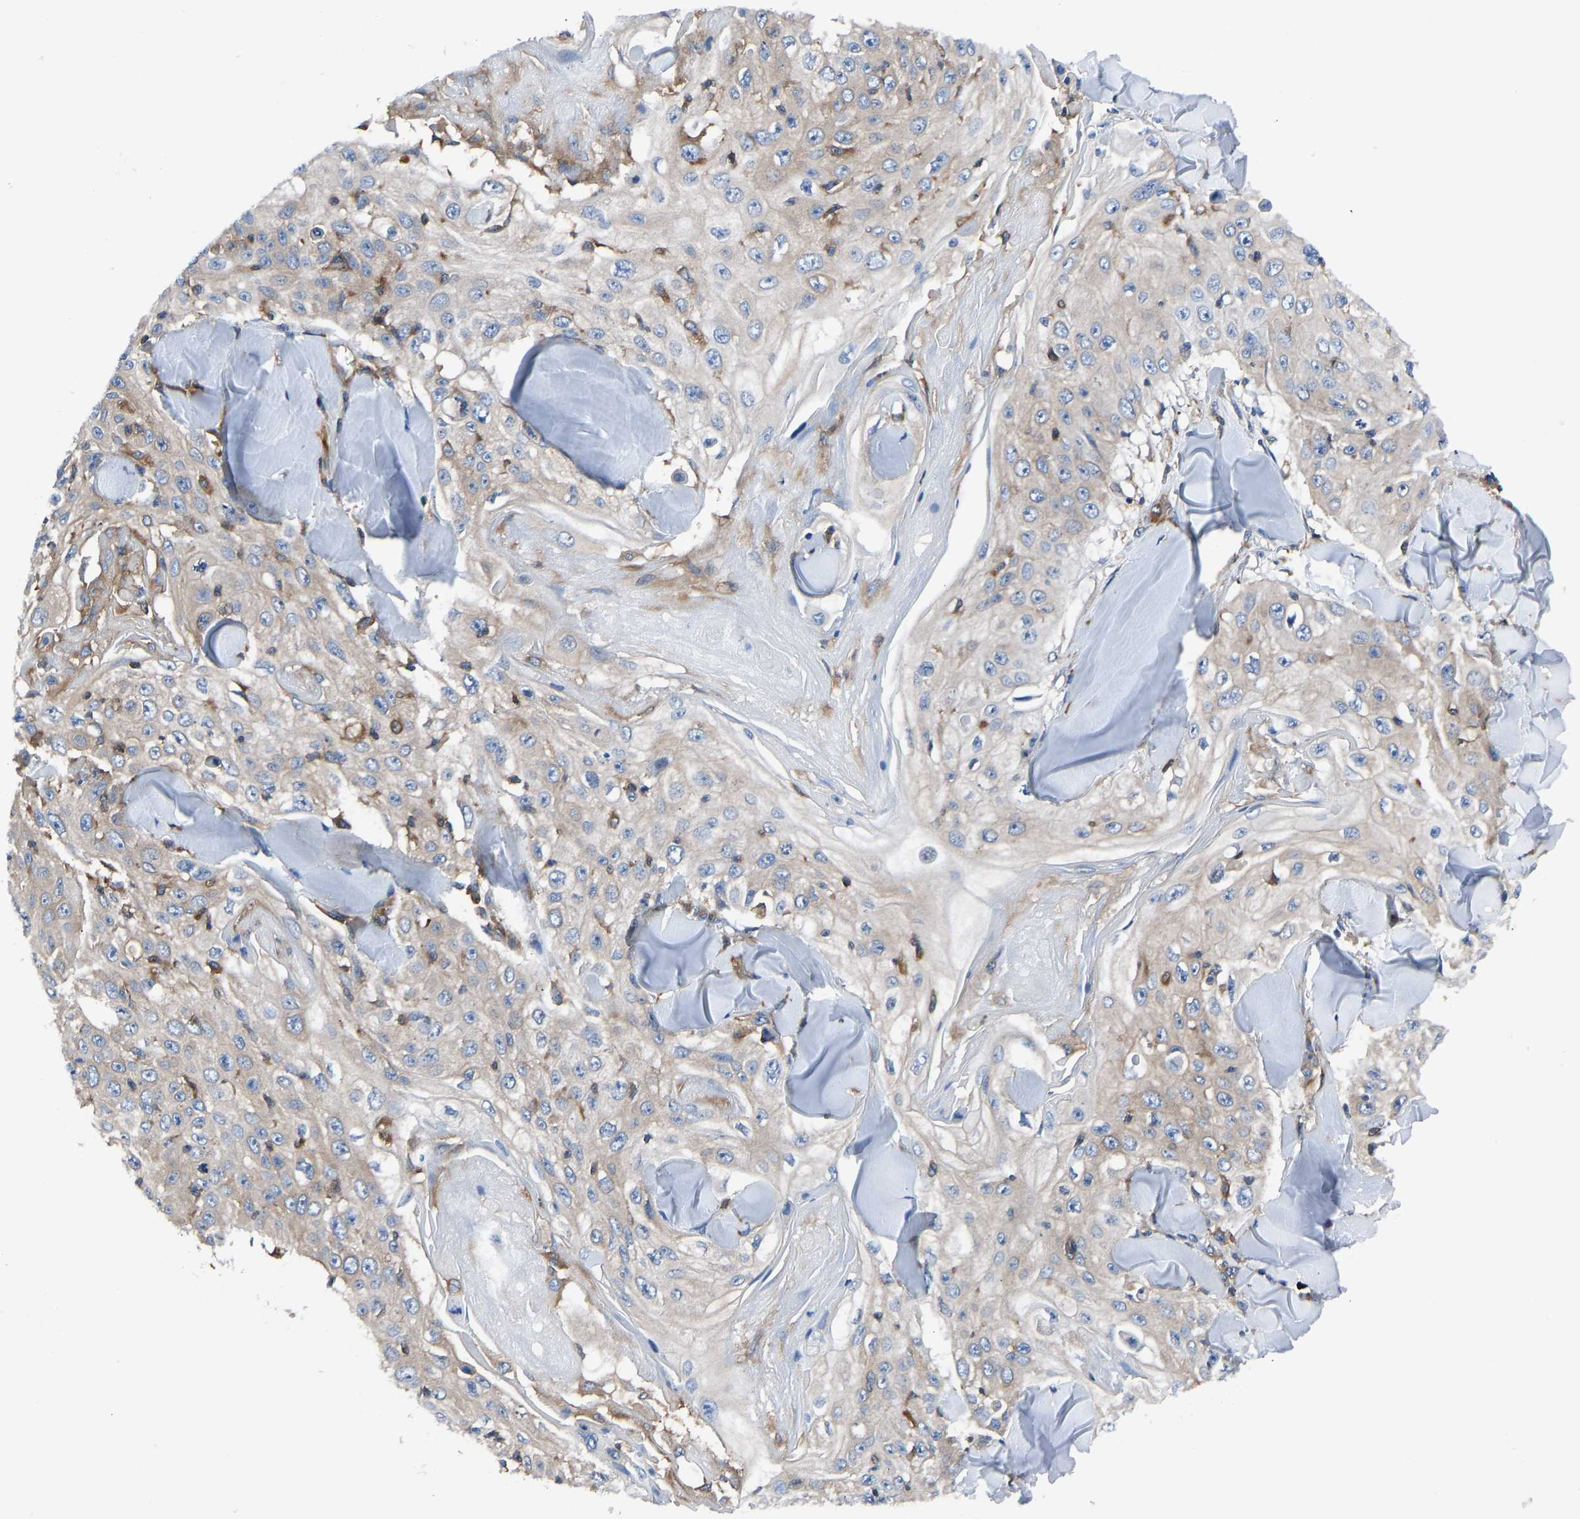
{"staining": {"intensity": "weak", "quantity": "25%-75%", "location": "cytoplasmic/membranous"}, "tissue": "skin cancer", "cell_type": "Tumor cells", "image_type": "cancer", "snomed": [{"axis": "morphology", "description": "Squamous cell carcinoma, NOS"}, {"axis": "topography", "description": "Skin"}], "caption": "This image exhibits IHC staining of skin cancer (squamous cell carcinoma), with low weak cytoplasmic/membranous expression in about 25%-75% of tumor cells.", "gene": "PRKAR1A", "patient": {"sex": "male", "age": 86}}